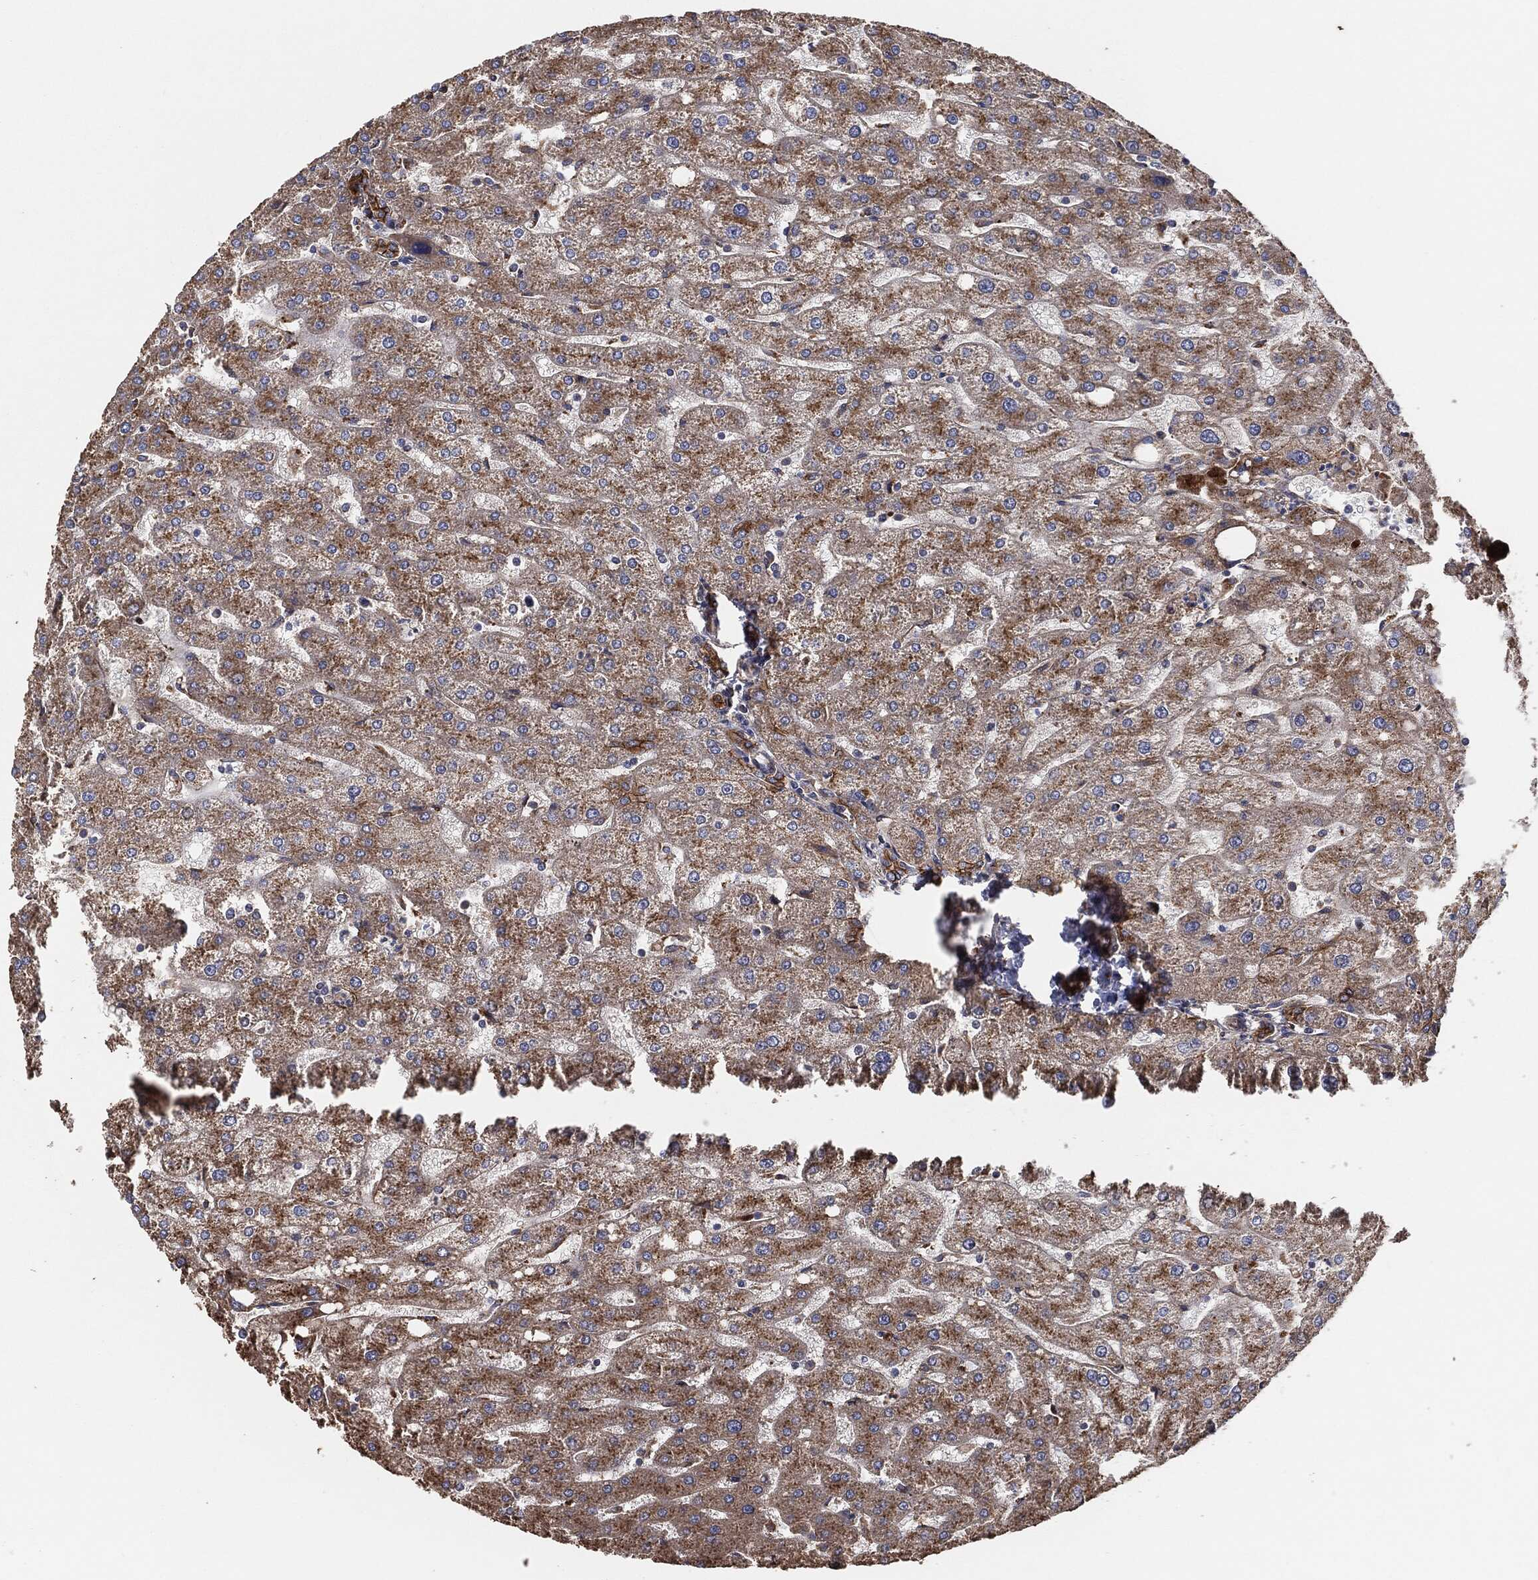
{"staining": {"intensity": "strong", "quantity": ">75%", "location": "cytoplasmic/membranous"}, "tissue": "liver", "cell_type": "Cholangiocytes", "image_type": "normal", "snomed": [{"axis": "morphology", "description": "Normal tissue, NOS"}, {"axis": "topography", "description": "Liver"}], "caption": "A high amount of strong cytoplasmic/membranous staining is seen in approximately >75% of cholangiocytes in benign liver. Using DAB (3,3'-diaminobenzidine) (brown) and hematoxylin (blue) stains, captured at high magnification using brightfield microscopy.", "gene": "CTNNA1", "patient": {"sex": "male", "age": 67}}